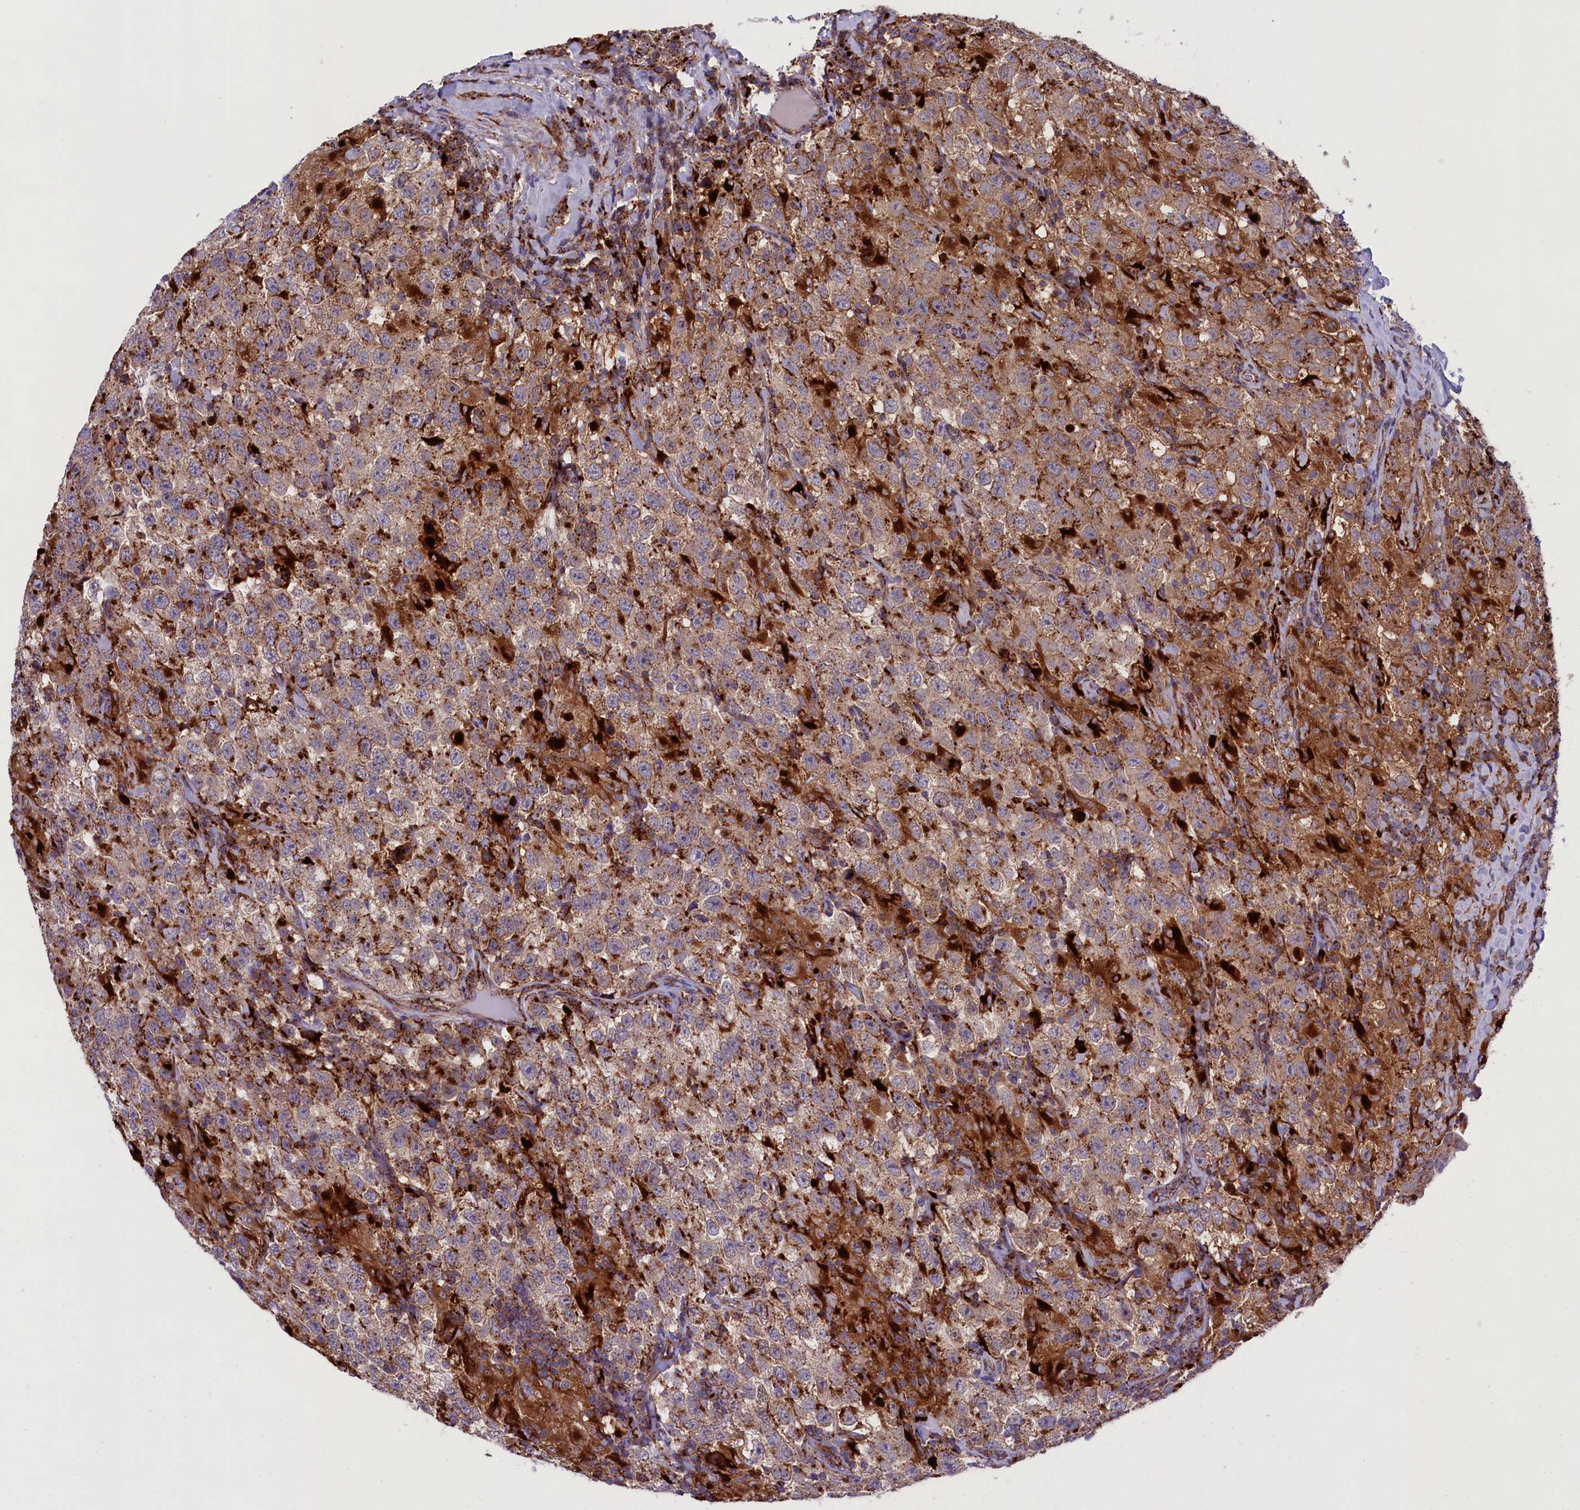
{"staining": {"intensity": "moderate", "quantity": "<25%", "location": "cytoplasmic/membranous"}, "tissue": "testis cancer", "cell_type": "Tumor cells", "image_type": "cancer", "snomed": [{"axis": "morphology", "description": "Seminoma, NOS"}, {"axis": "topography", "description": "Testis"}], "caption": "IHC staining of testis cancer (seminoma), which shows low levels of moderate cytoplasmic/membranous staining in about <25% of tumor cells indicating moderate cytoplasmic/membranous protein positivity. The staining was performed using DAB (brown) for protein detection and nuclei were counterstained in hematoxylin (blue).", "gene": "MAN2B1", "patient": {"sex": "male", "age": 41}}